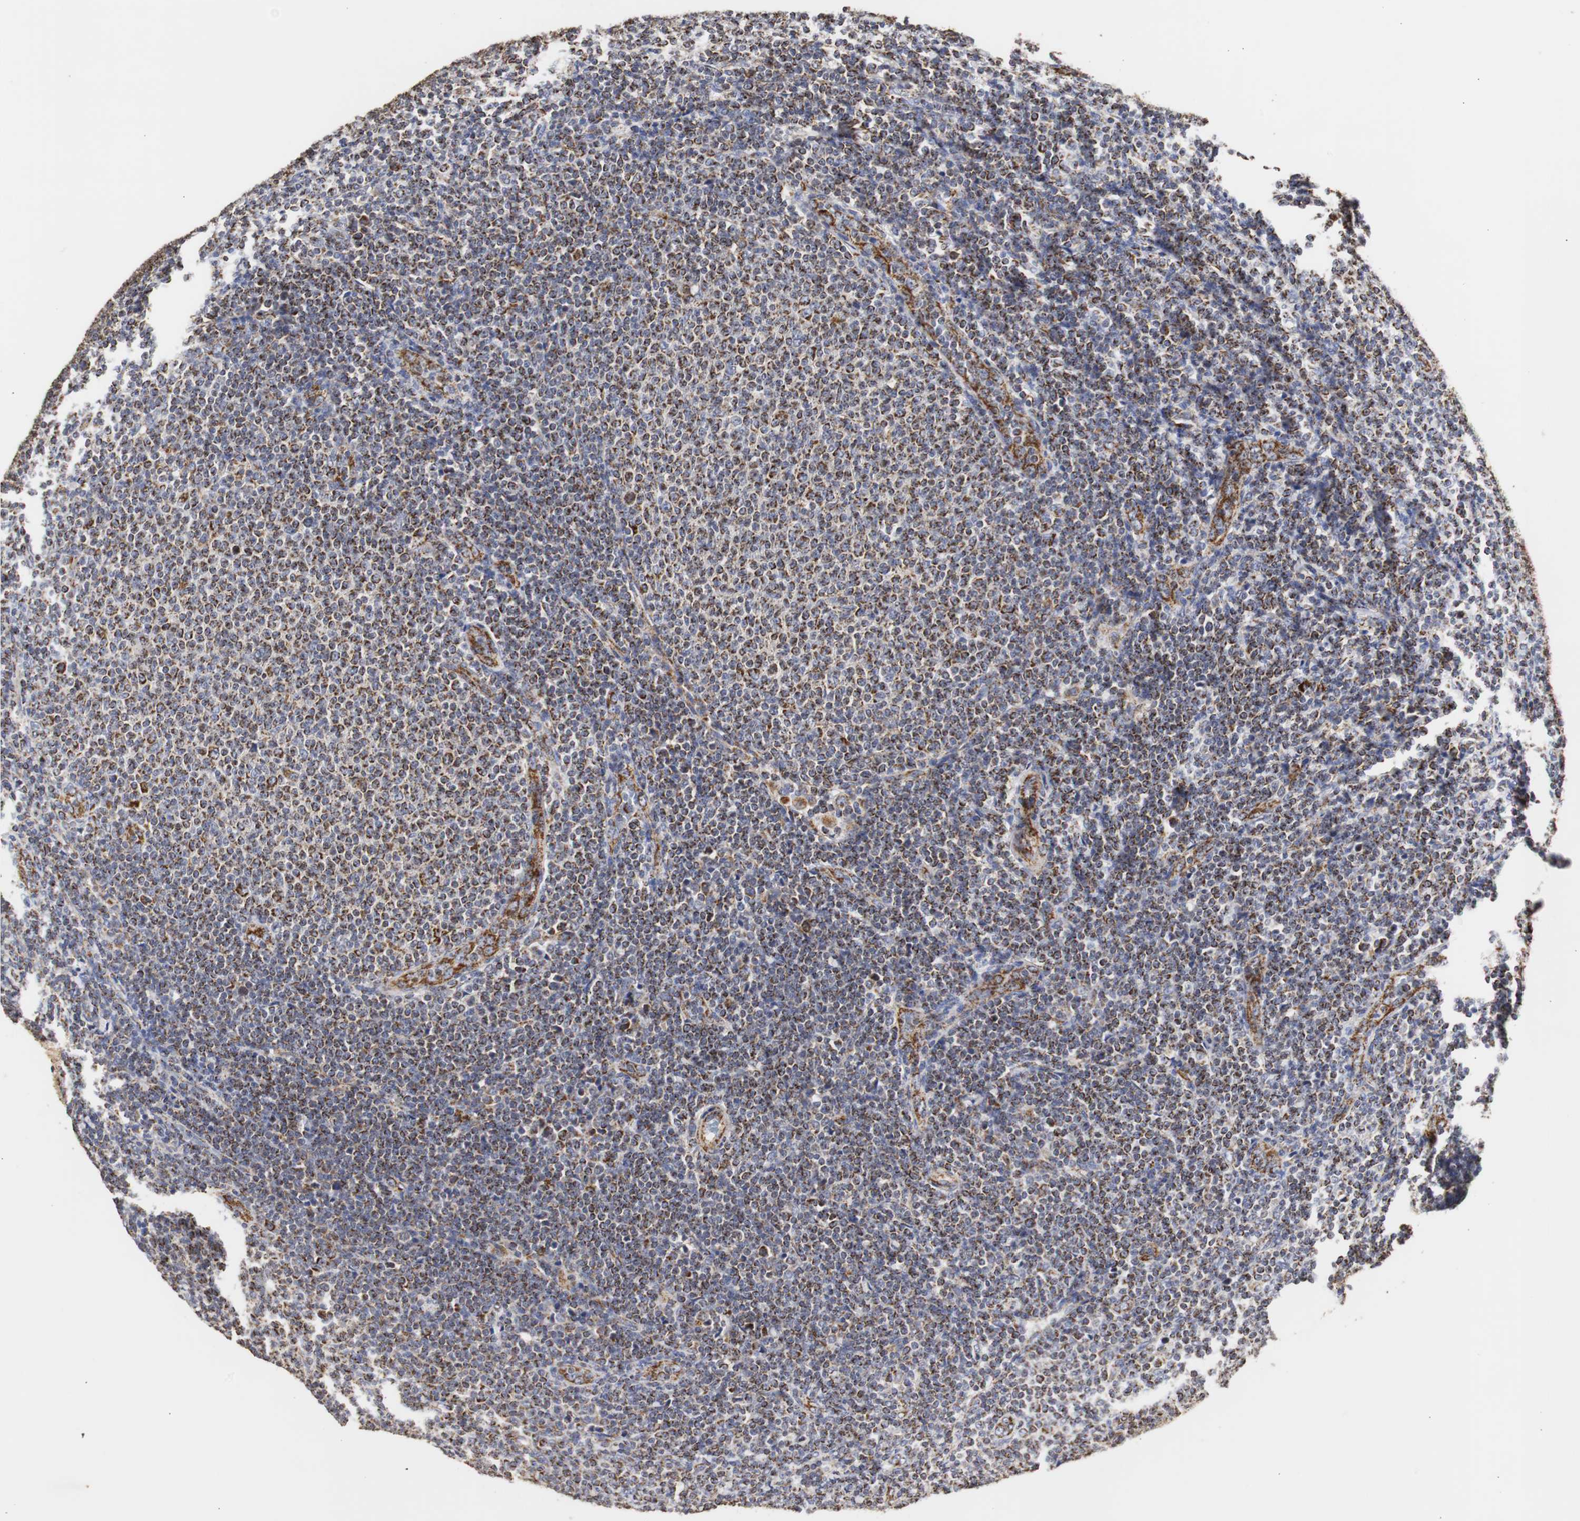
{"staining": {"intensity": "strong", "quantity": ">75%", "location": "cytoplasmic/membranous"}, "tissue": "lymphoma", "cell_type": "Tumor cells", "image_type": "cancer", "snomed": [{"axis": "morphology", "description": "Malignant lymphoma, non-Hodgkin's type, Low grade"}, {"axis": "topography", "description": "Lymph node"}], "caption": "A high-resolution photomicrograph shows IHC staining of low-grade malignant lymphoma, non-Hodgkin's type, which shows strong cytoplasmic/membranous staining in approximately >75% of tumor cells.", "gene": "HSD17B10", "patient": {"sex": "male", "age": 66}}